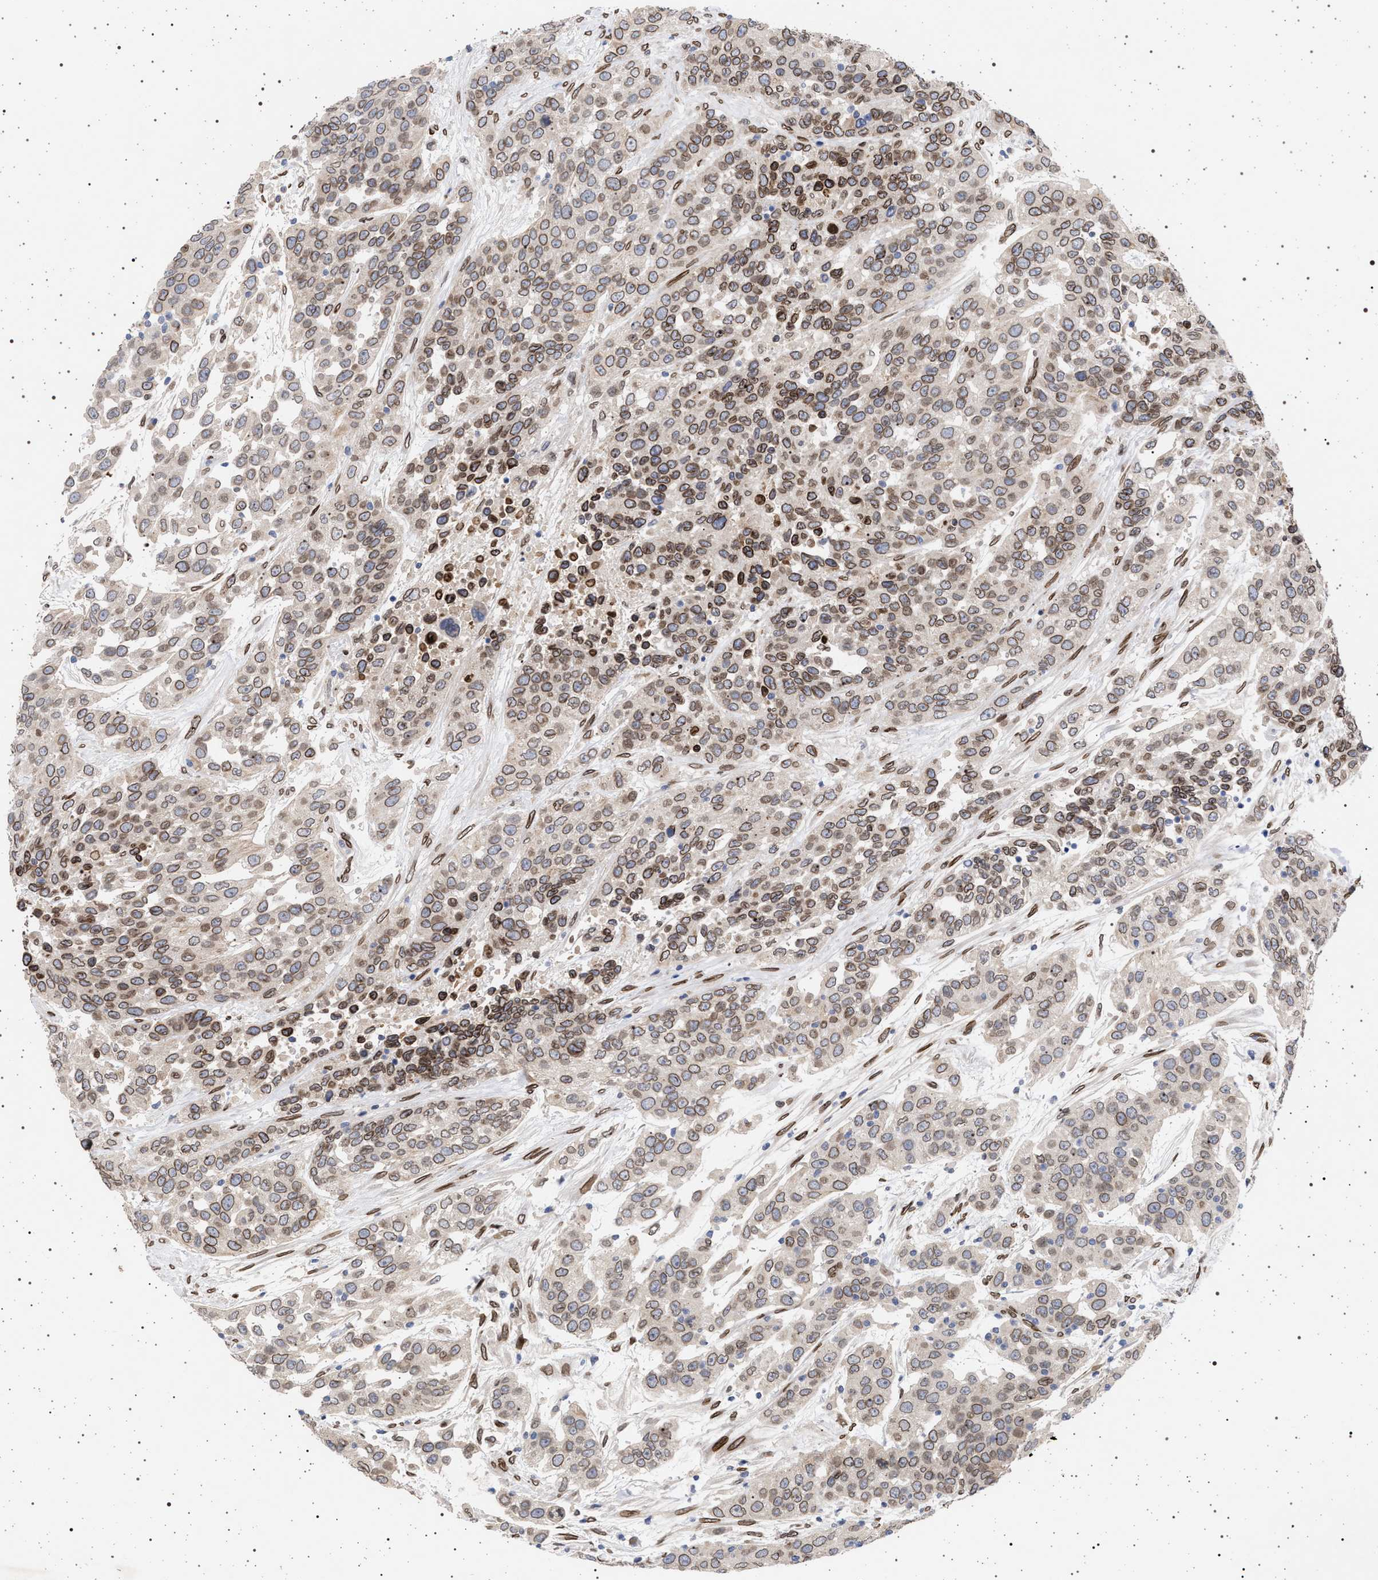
{"staining": {"intensity": "moderate", "quantity": ">75%", "location": "cytoplasmic/membranous,nuclear"}, "tissue": "urothelial cancer", "cell_type": "Tumor cells", "image_type": "cancer", "snomed": [{"axis": "morphology", "description": "Urothelial carcinoma, High grade"}, {"axis": "topography", "description": "Urinary bladder"}], "caption": "Moderate cytoplasmic/membranous and nuclear expression is appreciated in approximately >75% of tumor cells in urothelial carcinoma (high-grade).", "gene": "ING2", "patient": {"sex": "female", "age": 80}}